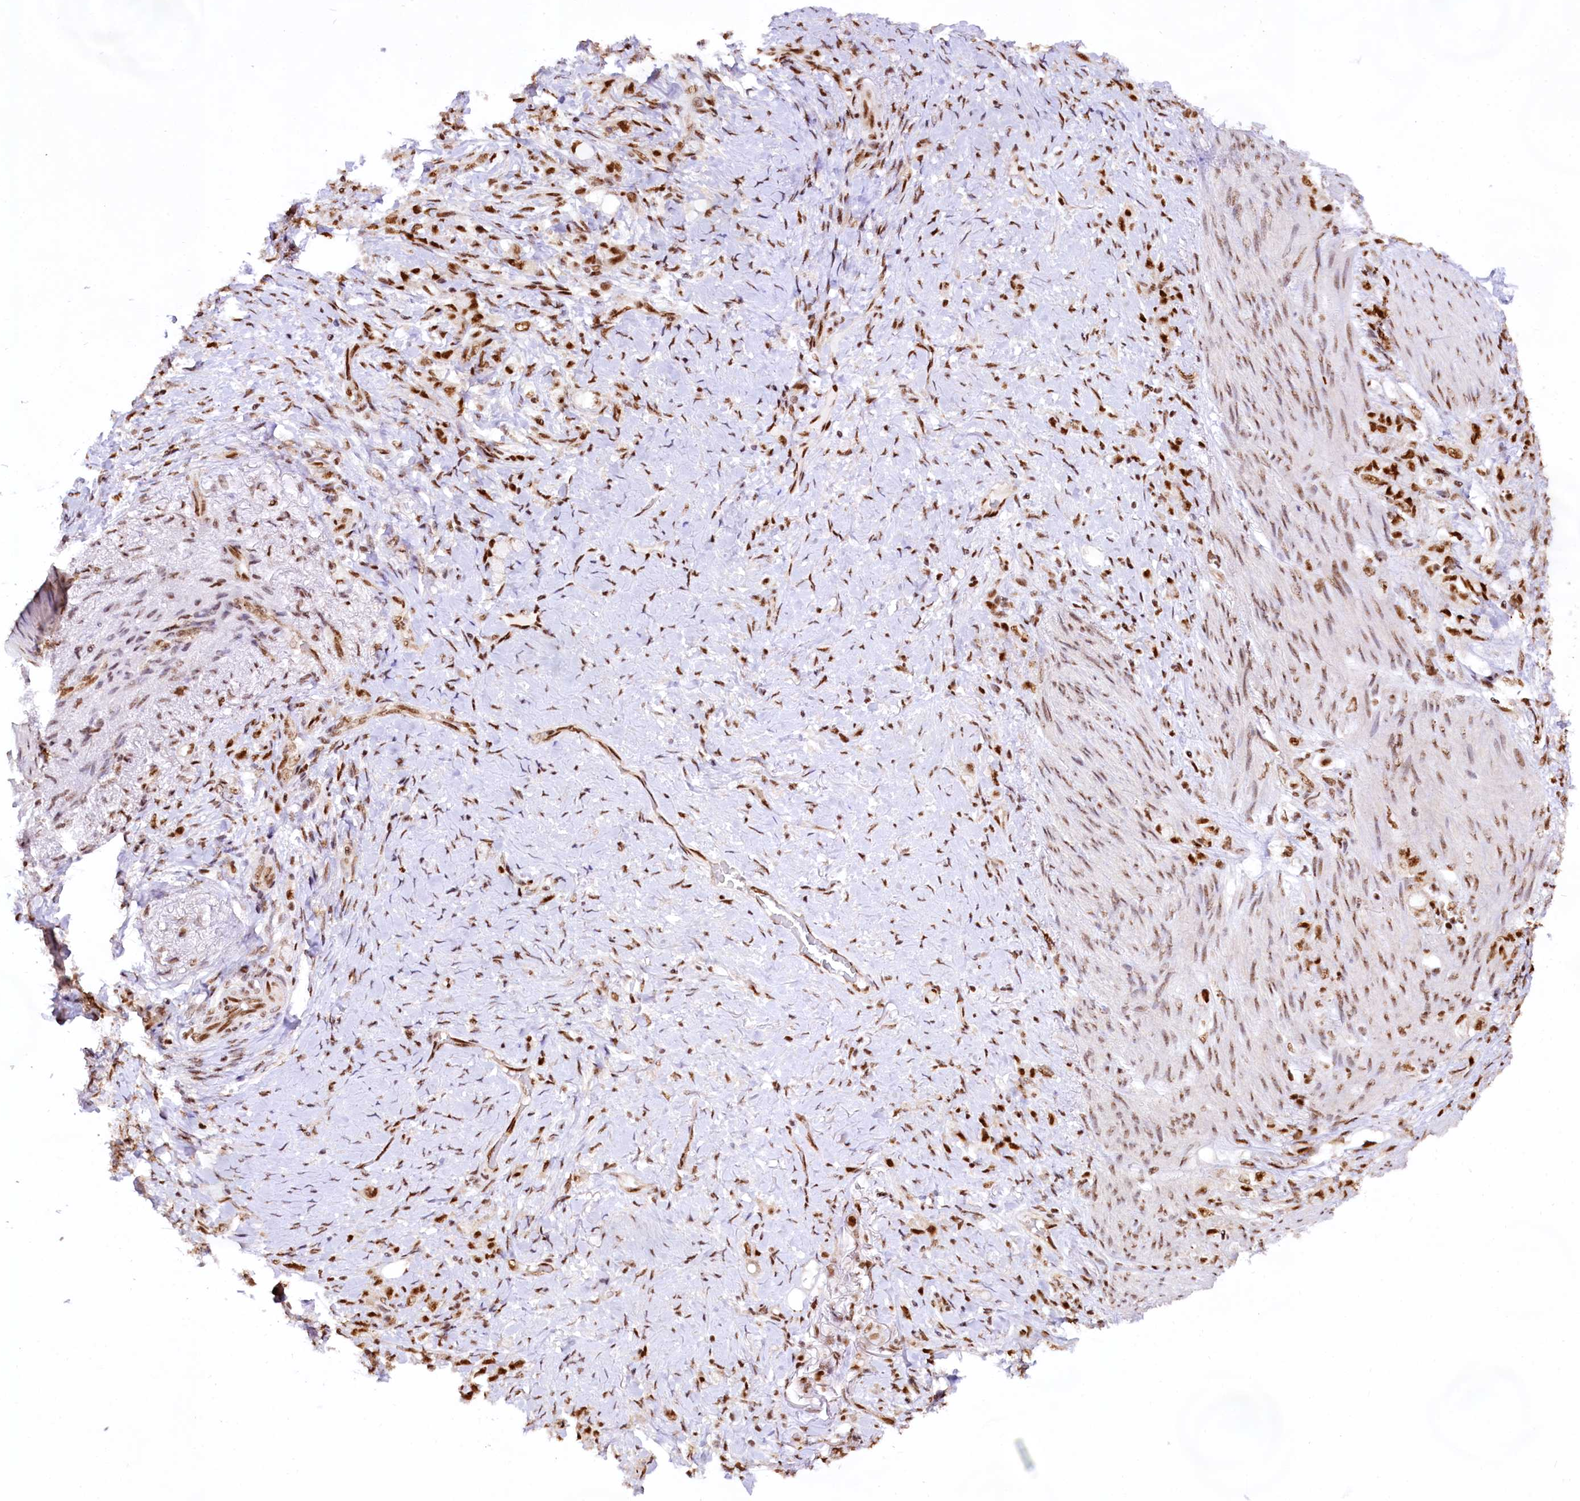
{"staining": {"intensity": "strong", "quantity": ">75%", "location": "nuclear"}, "tissue": "stomach cancer", "cell_type": "Tumor cells", "image_type": "cancer", "snomed": [{"axis": "morphology", "description": "Adenocarcinoma, NOS"}, {"axis": "topography", "description": "Stomach"}], "caption": "IHC photomicrograph of stomach adenocarcinoma stained for a protein (brown), which exhibits high levels of strong nuclear expression in about >75% of tumor cells.", "gene": "HIRA", "patient": {"sex": "female", "age": 79}}